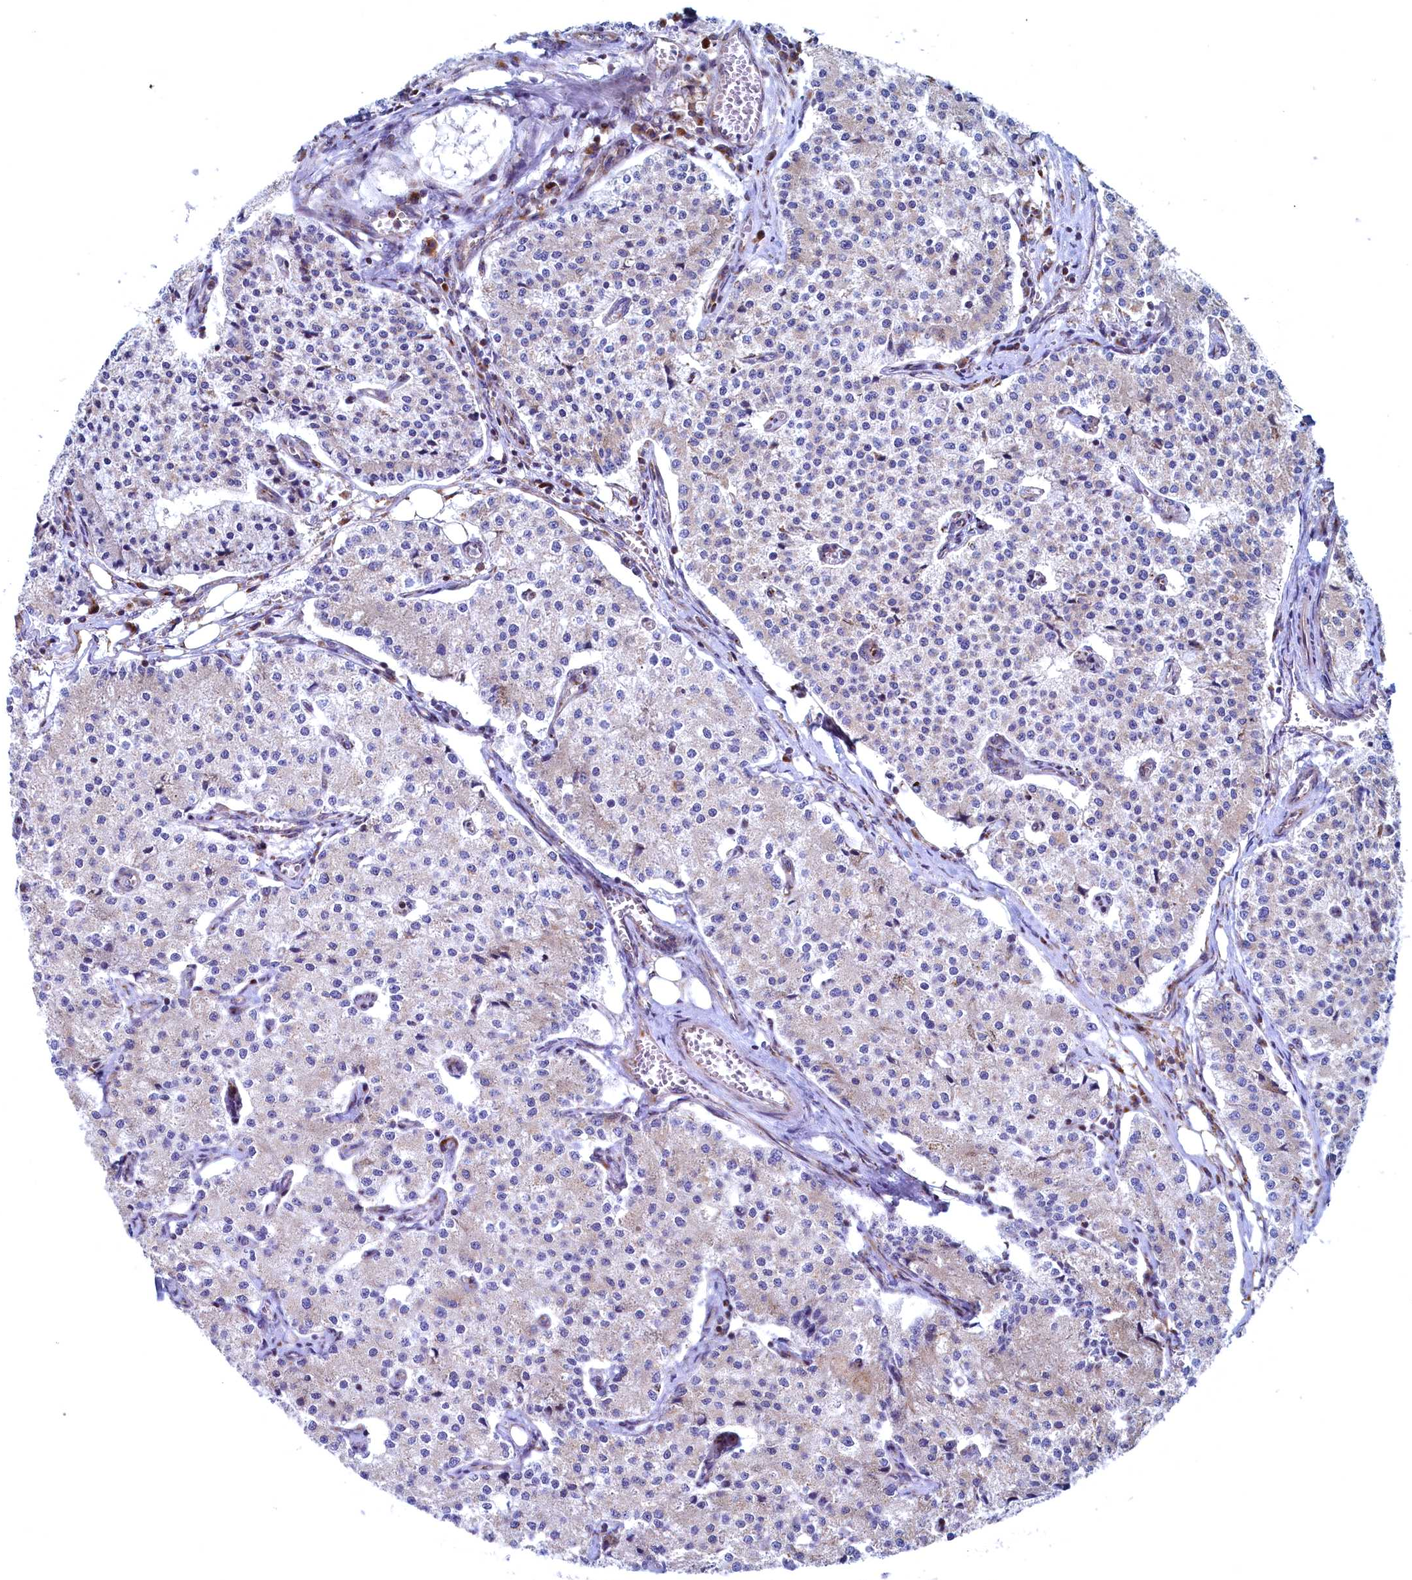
{"staining": {"intensity": "negative", "quantity": "none", "location": "none"}, "tissue": "carcinoid", "cell_type": "Tumor cells", "image_type": "cancer", "snomed": [{"axis": "morphology", "description": "Carcinoid, malignant, NOS"}, {"axis": "topography", "description": "Colon"}], "caption": "High magnification brightfield microscopy of carcinoid (malignant) stained with DAB (3,3'-diaminobenzidine) (brown) and counterstained with hematoxylin (blue): tumor cells show no significant positivity.", "gene": "MTFMT", "patient": {"sex": "female", "age": 52}}